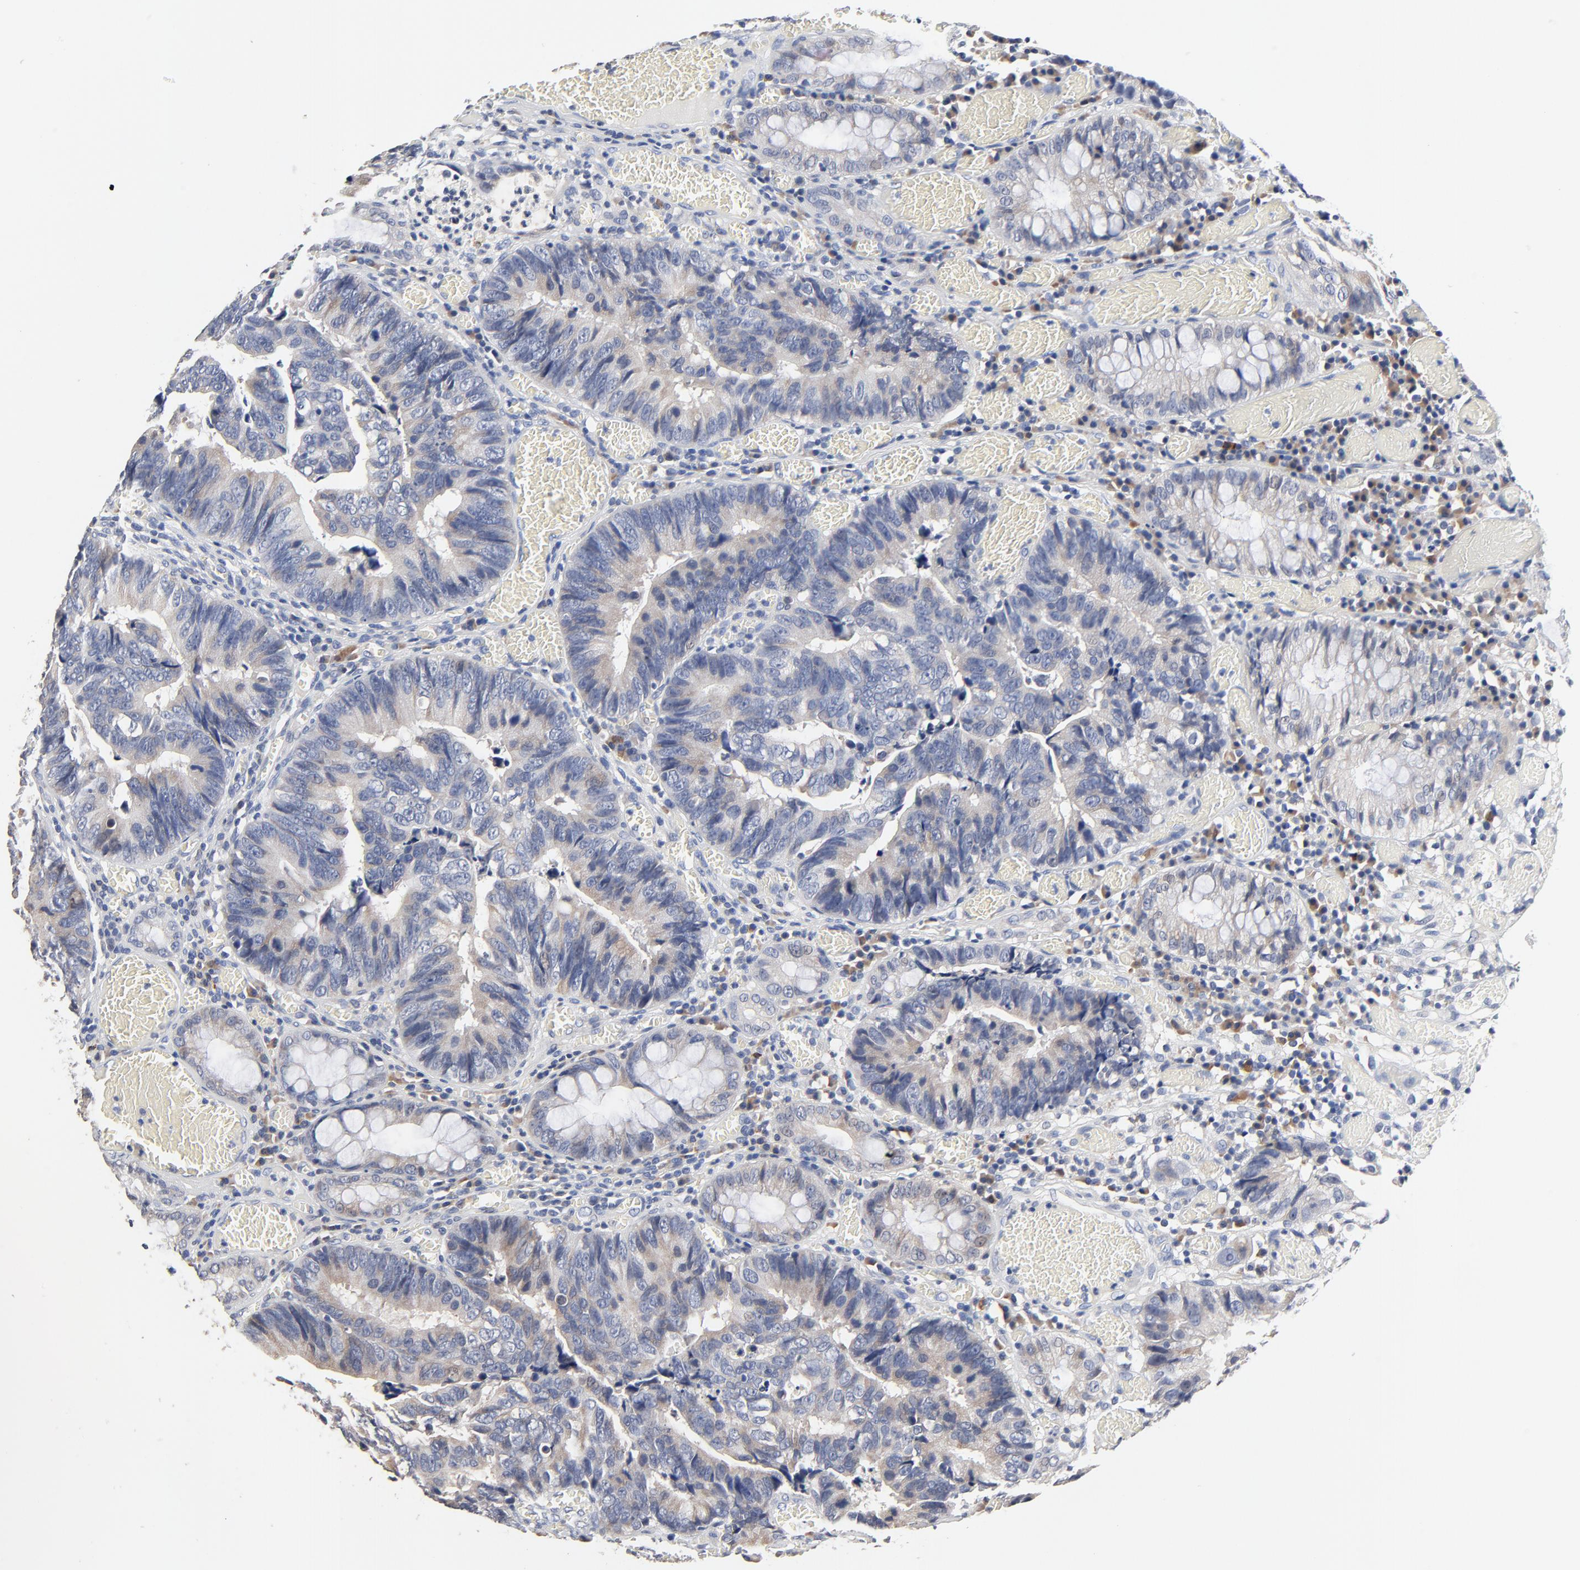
{"staining": {"intensity": "weak", "quantity": ">75%", "location": "cytoplasmic/membranous"}, "tissue": "colorectal cancer", "cell_type": "Tumor cells", "image_type": "cancer", "snomed": [{"axis": "morphology", "description": "Adenocarcinoma, NOS"}, {"axis": "topography", "description": "Rectum"}], "caption": "A histopathology image of colorectal adenocarcinoma stained for a protein exhibits weak cytoplasmic/membranous brown staining in tumor cells. (brown staining indicates protein expression, while blue staining denotes nuclei).", "gene": "FBXL5", "patient": {"sex": "female", "age": 98}}